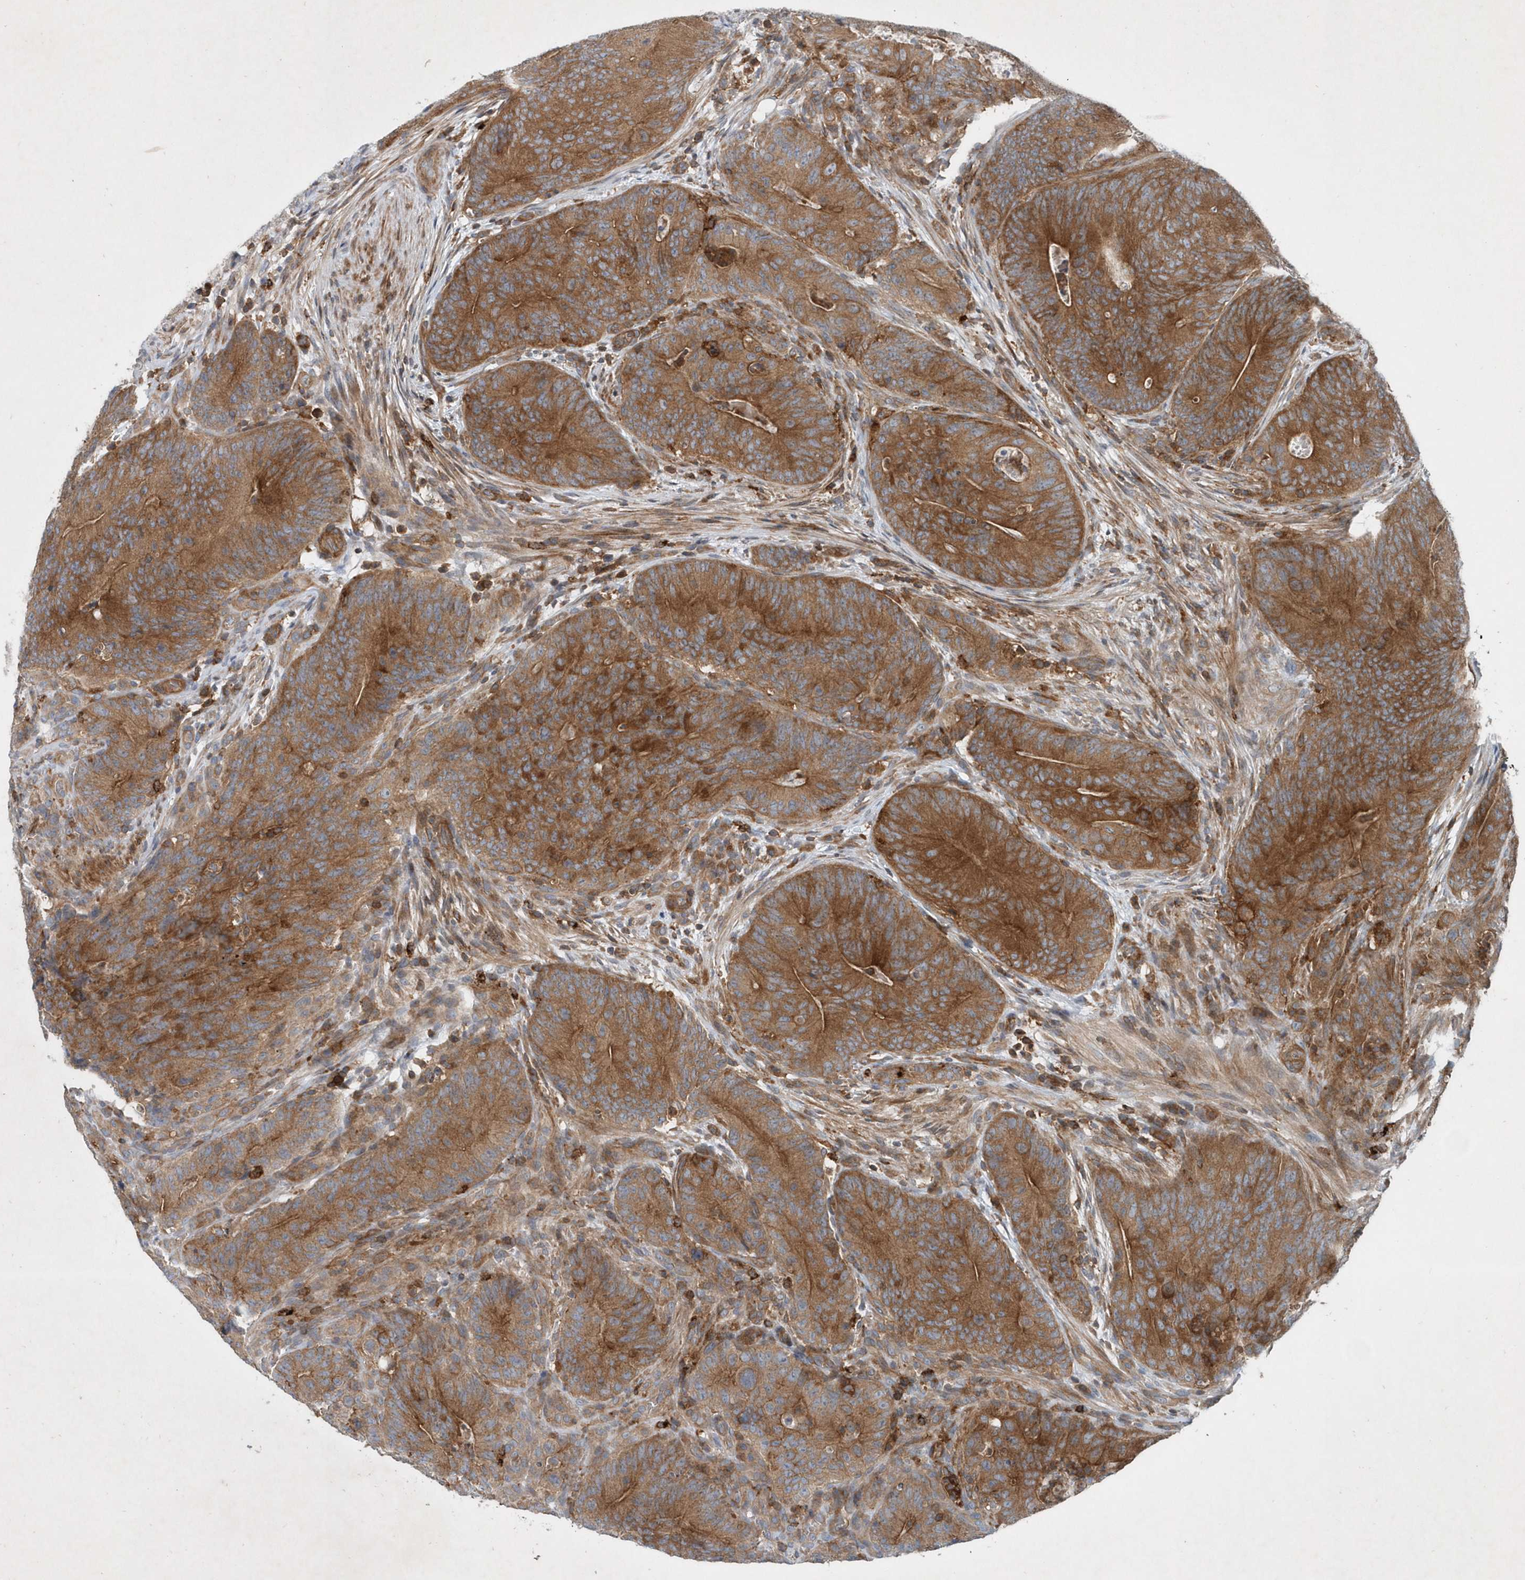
{"staining": {"intensity": "moderate", "quantity": ">75%", "location": "cytoplasmic/membranous"}, "tissue": "colorectal cancer", "cell_type": "Tumor cells", "image_type": "cancer", "snomed": [{"axis": "morphology", "description": "Normal tissue, NOS"}, {"axis": "topography", "description": "Colon"}], "caption": "IHC (DAB) staining of colorectal cancer demonstrates moderate cytoplasmic/membranous protein positivity in about >75% of tumor cells. Nuclei are stained in blue.", "gene": "P2RY10", "patient": {"sex": "female", "age": 82}}